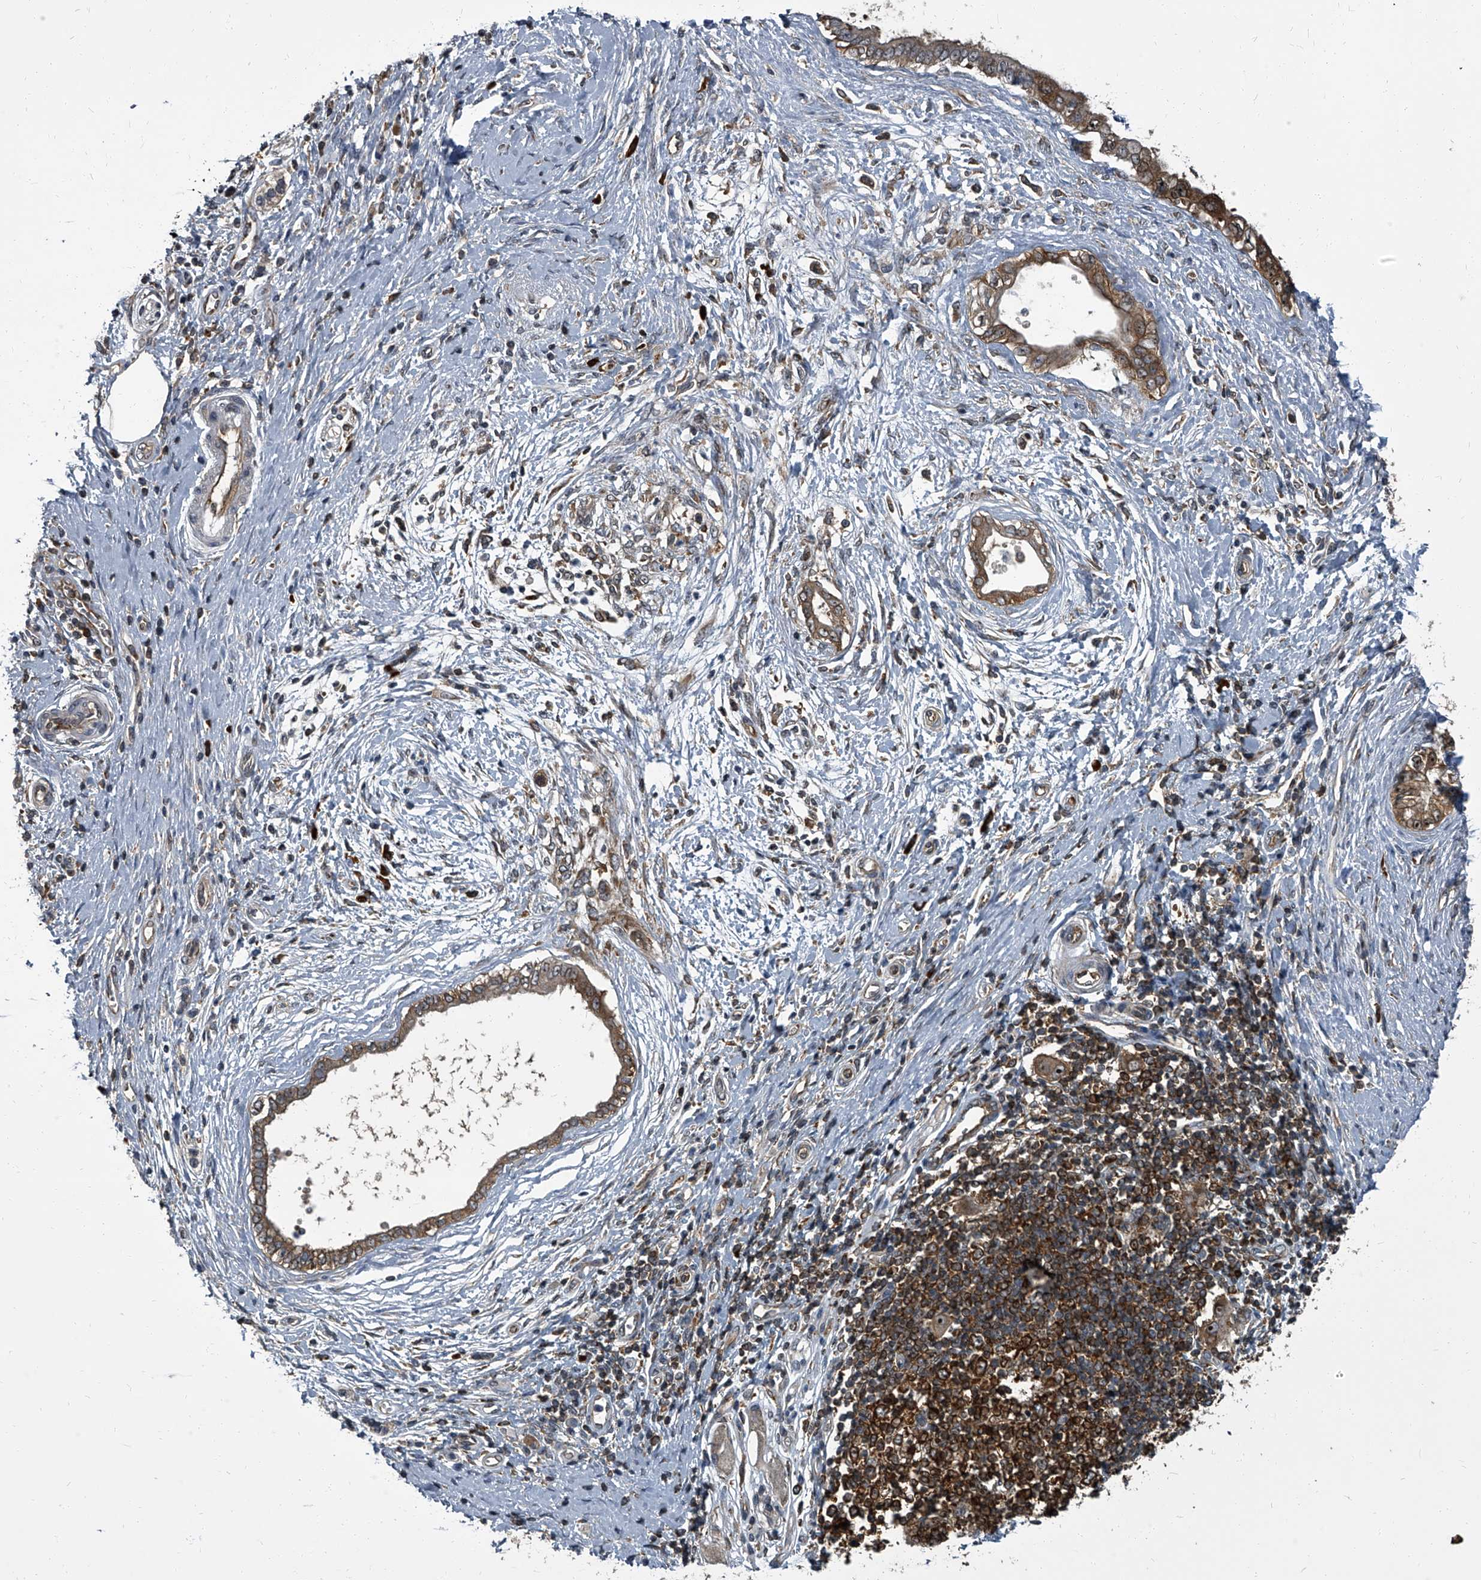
{"staining": {"intensity": "moderate", "quantity": ">75%", "location": "cytoplasmic/membranous,nuclear"}, "tissue": "pancreatic cancer", "cell_type": "Tumor cells", "image_type": "cancer", "snomed": [{"axis": "morphology", "description": "Adenocarcinoma, NOS"}, {"axis": "topography", "description": "Pancreas"}], "caption": "DAB immunohistochemical staining of pancreatic adenocarcinoma displays moderate cytoplasmic/membranous and nuclear protein expression in approximately >75% of tumor cells.", "gene": "CDV3", "patient": {"sex": "female", "age": 72}}